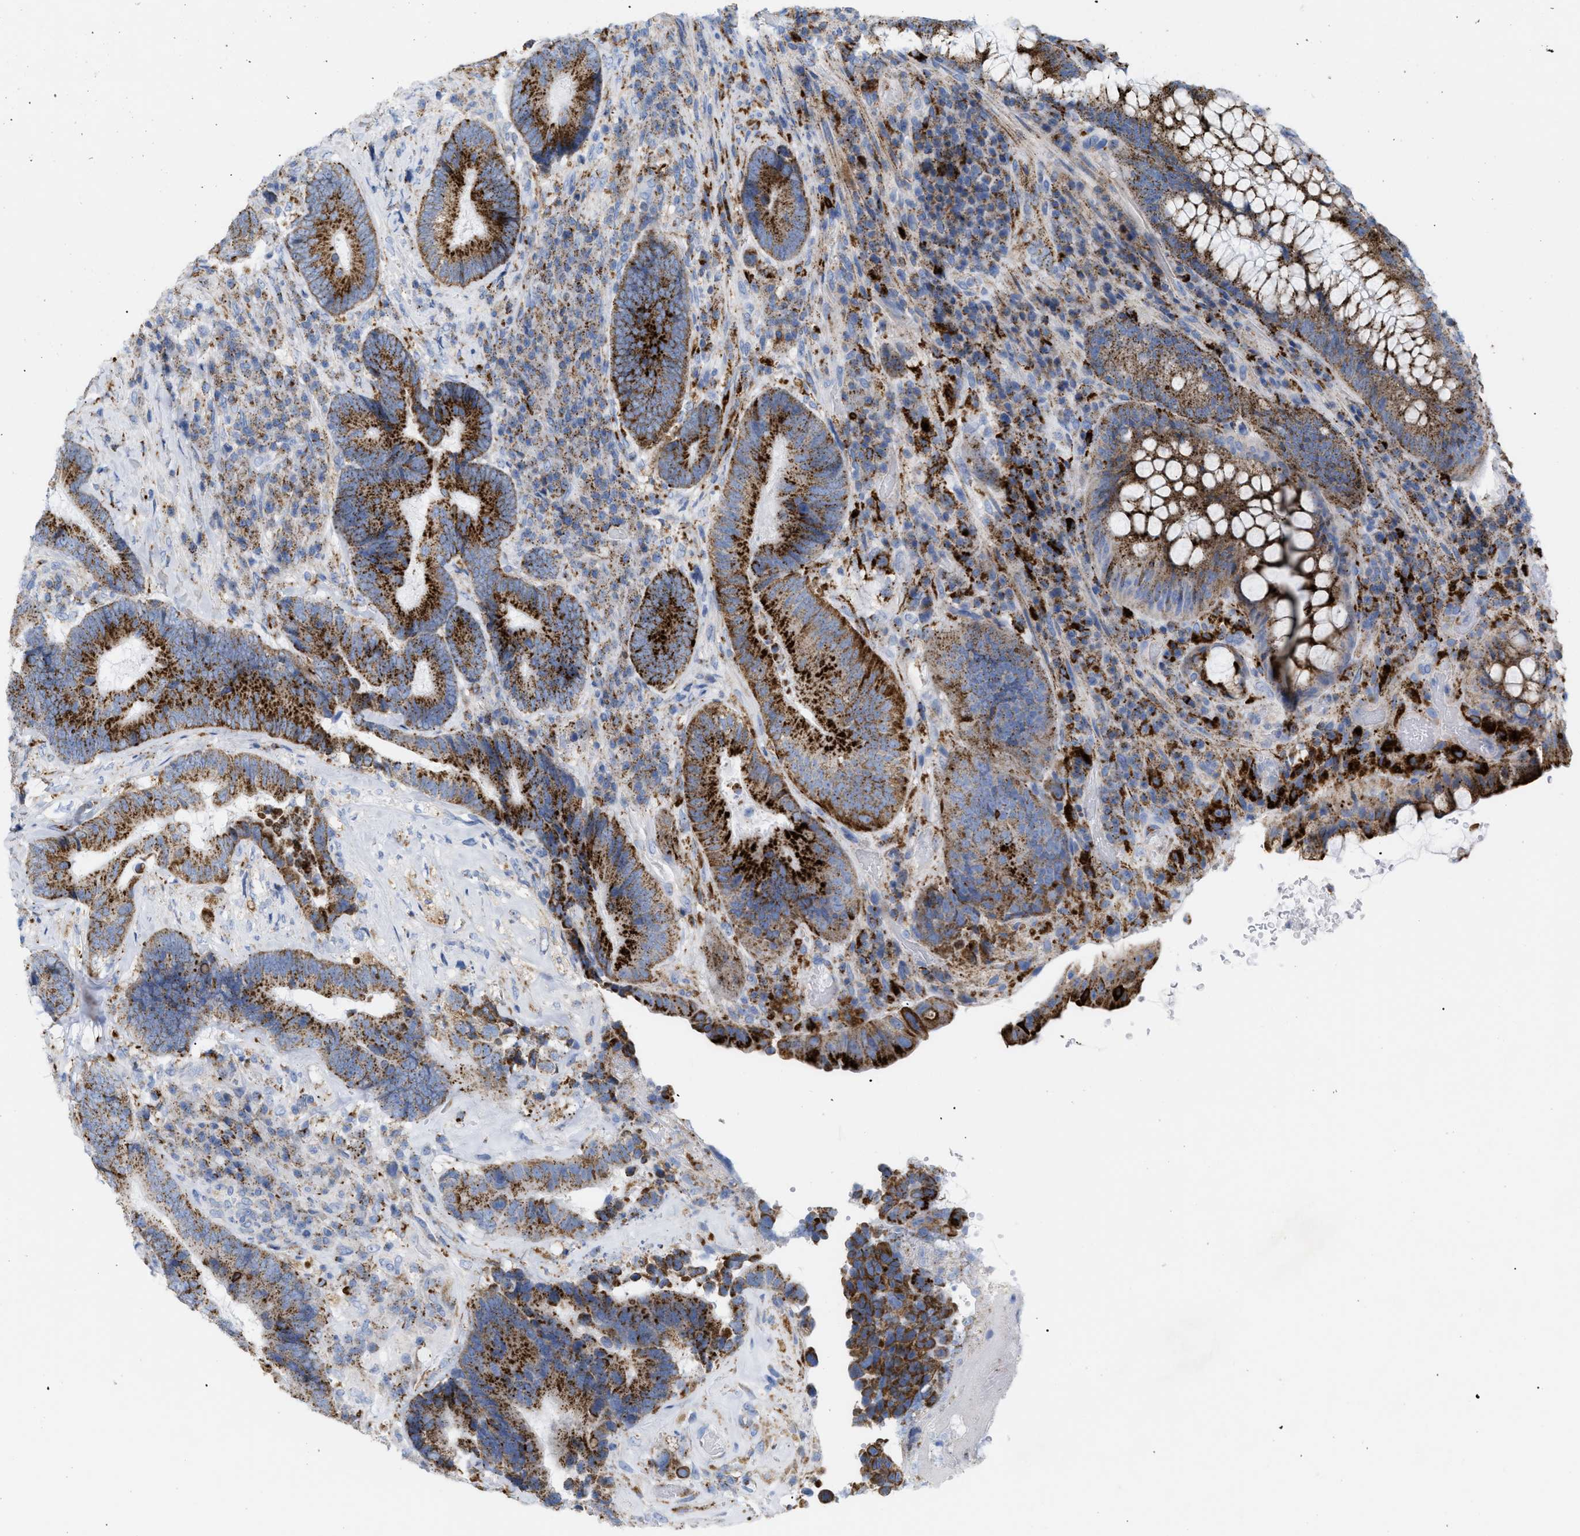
{"staining": {"intensity": "strong", "quantity": ">75%", "location": "cytoplasmic/membranous"}, "tissue": "colorectal cancer", "cell_type": "Tumor cells", "image_type": "cancer", "snomed": [{"axis": "morphology", "description": "Adenocarcinoma, NOS"}, {"axis": "topography", "description": "Rectum"}], "caption": "There is high levels of strong cytoplasmic/membranous staining in tumor cells of adenocarcinoma (colorectal), as demonstrated by immunohistochemical staining (brown color).", "gene": "DRAM2", "patient": {"sex": "female", "age": 89}}